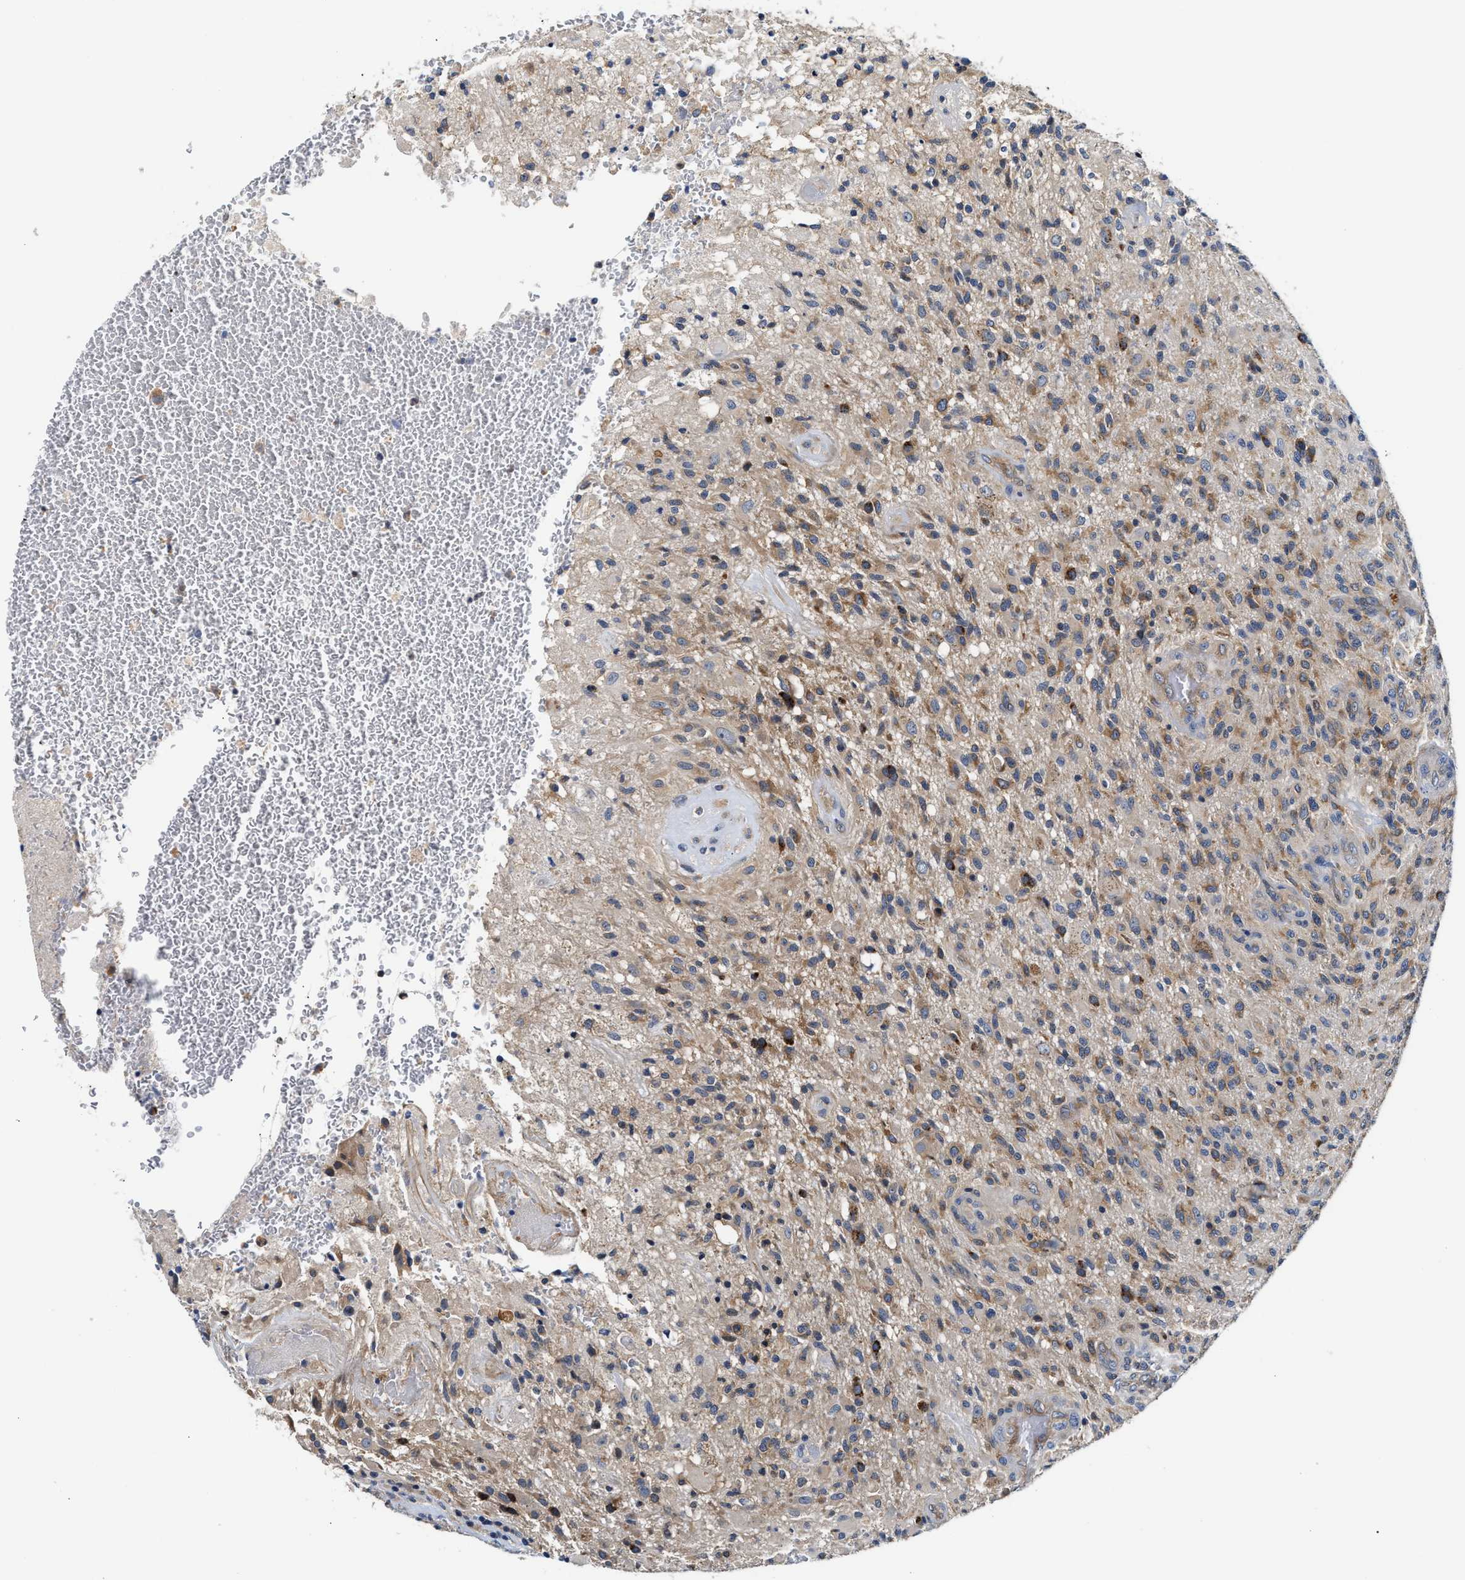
{"staining": {"intensity": "moderate", "quantity": "<25%", "location": "cytoplasmic/membranous"}, "tissue": "glioma", "cell_type": "Tumor cells", "image_type": "cancer", "snomed": [{"axis": "morphology", "description": "Glioma, malignant, High grade"}, {"axis": "topography", "description": "Brain"}], "caption": "Glioma stained with IHC shows moderate cytoplasmic/membranous expression in about <25% of tumor cells. (Brightfield microscopy of DAB IHC at high magnification).", "gene": "FAM185A", "patient": {"sex": "male", "age": 71}}